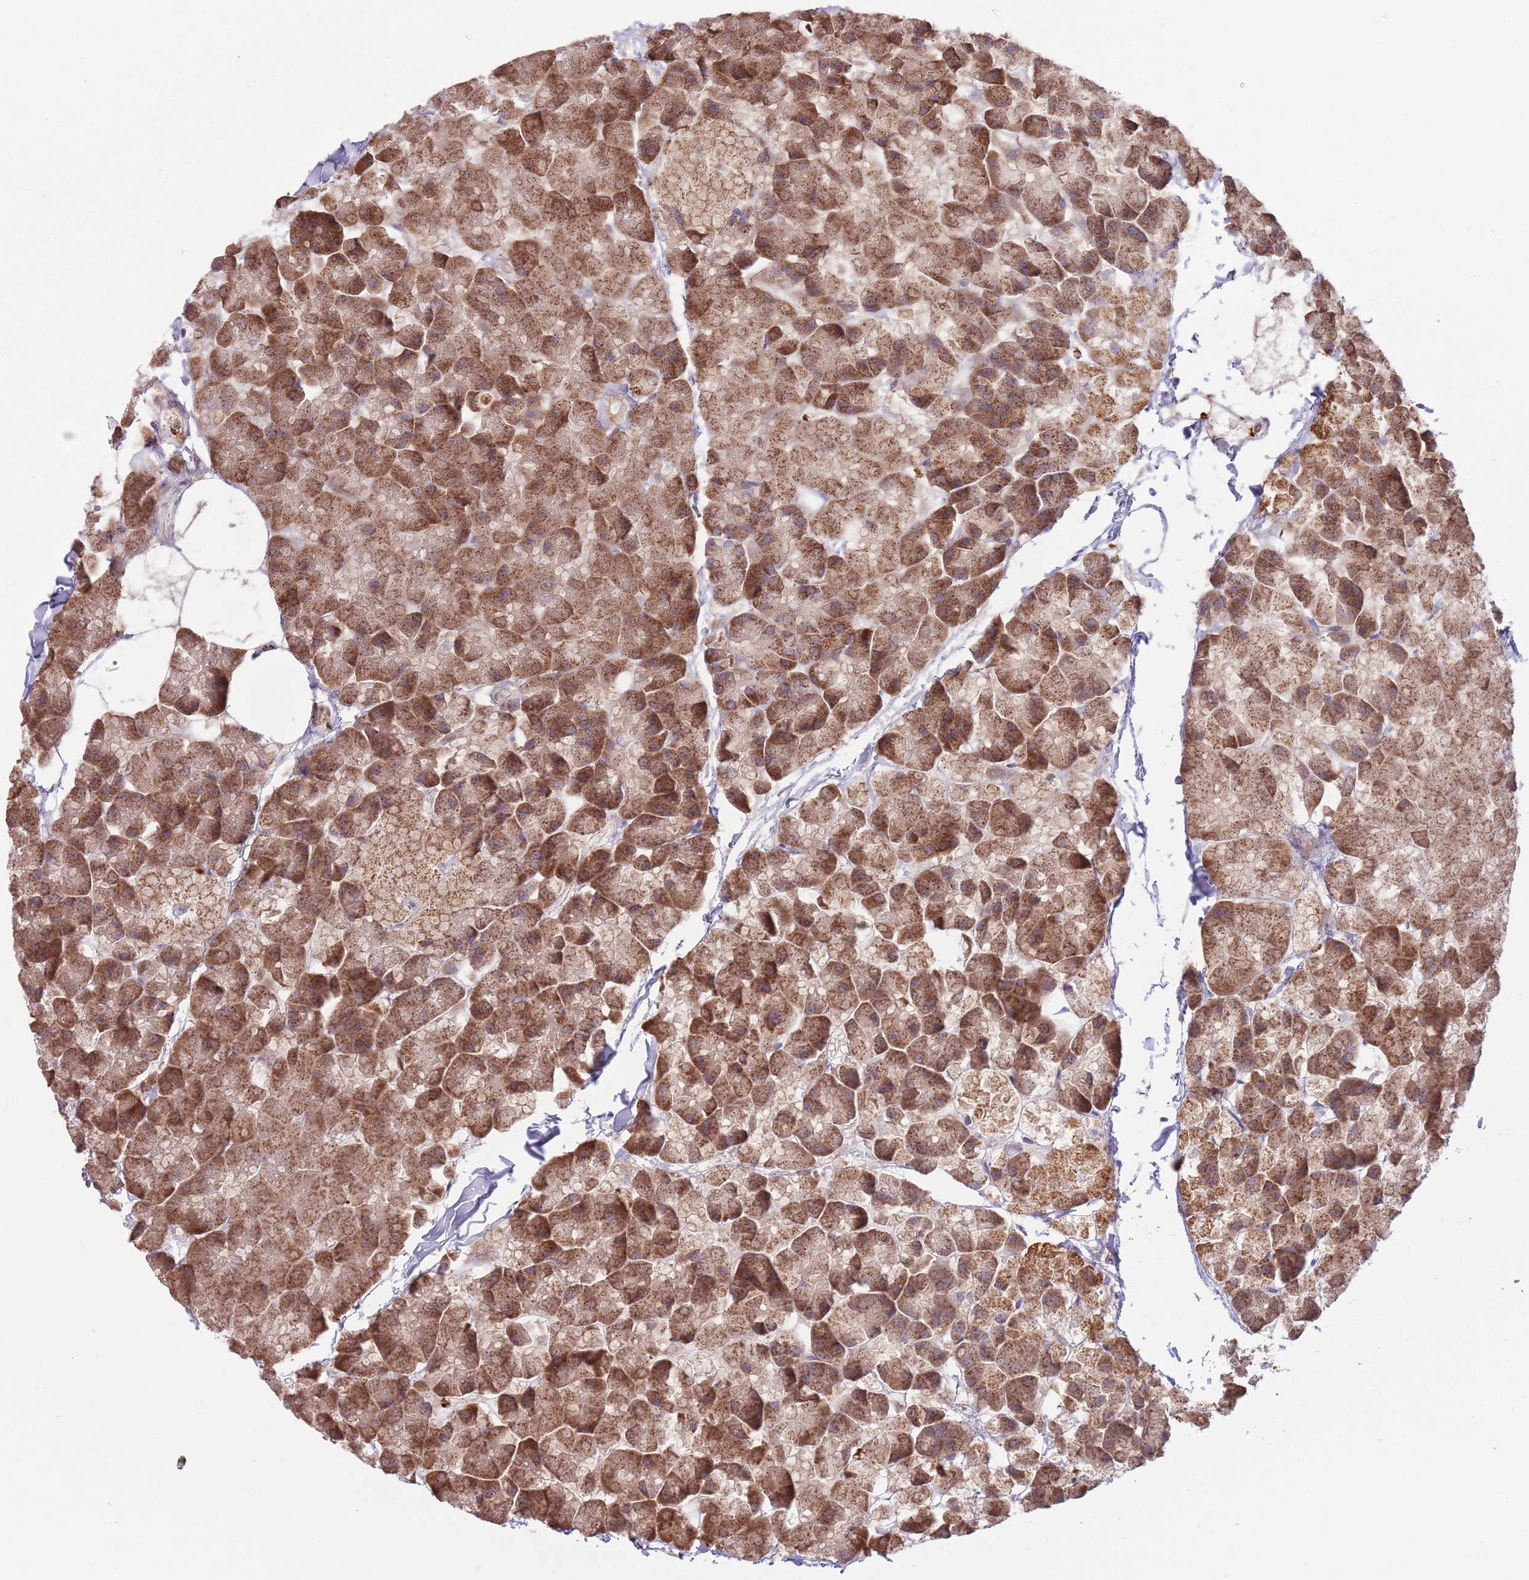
{"staining": {"intensity": "moderate", "quantity": ">75%", "location": "cytoplasmic/membranous"}, "tissue": "pancreas", "cell_type": "Exocrine glandular cells", "image_type": "normal", "snomed": [{"axis": "morphology", "description": "Normal tissue, NOS"}, {"axis": "topography", "description": "Pancreas"}], "caption": "A histopathology image of human pancreas stained for a protein displays moderate cytoplasmic/membranous brown staining in exocrine glandular cells. The protein of interest is shown in brown color, while the nuclei are stained blue.", "gene": "DDT", "patient": {"sex": "male", "age": 35}}